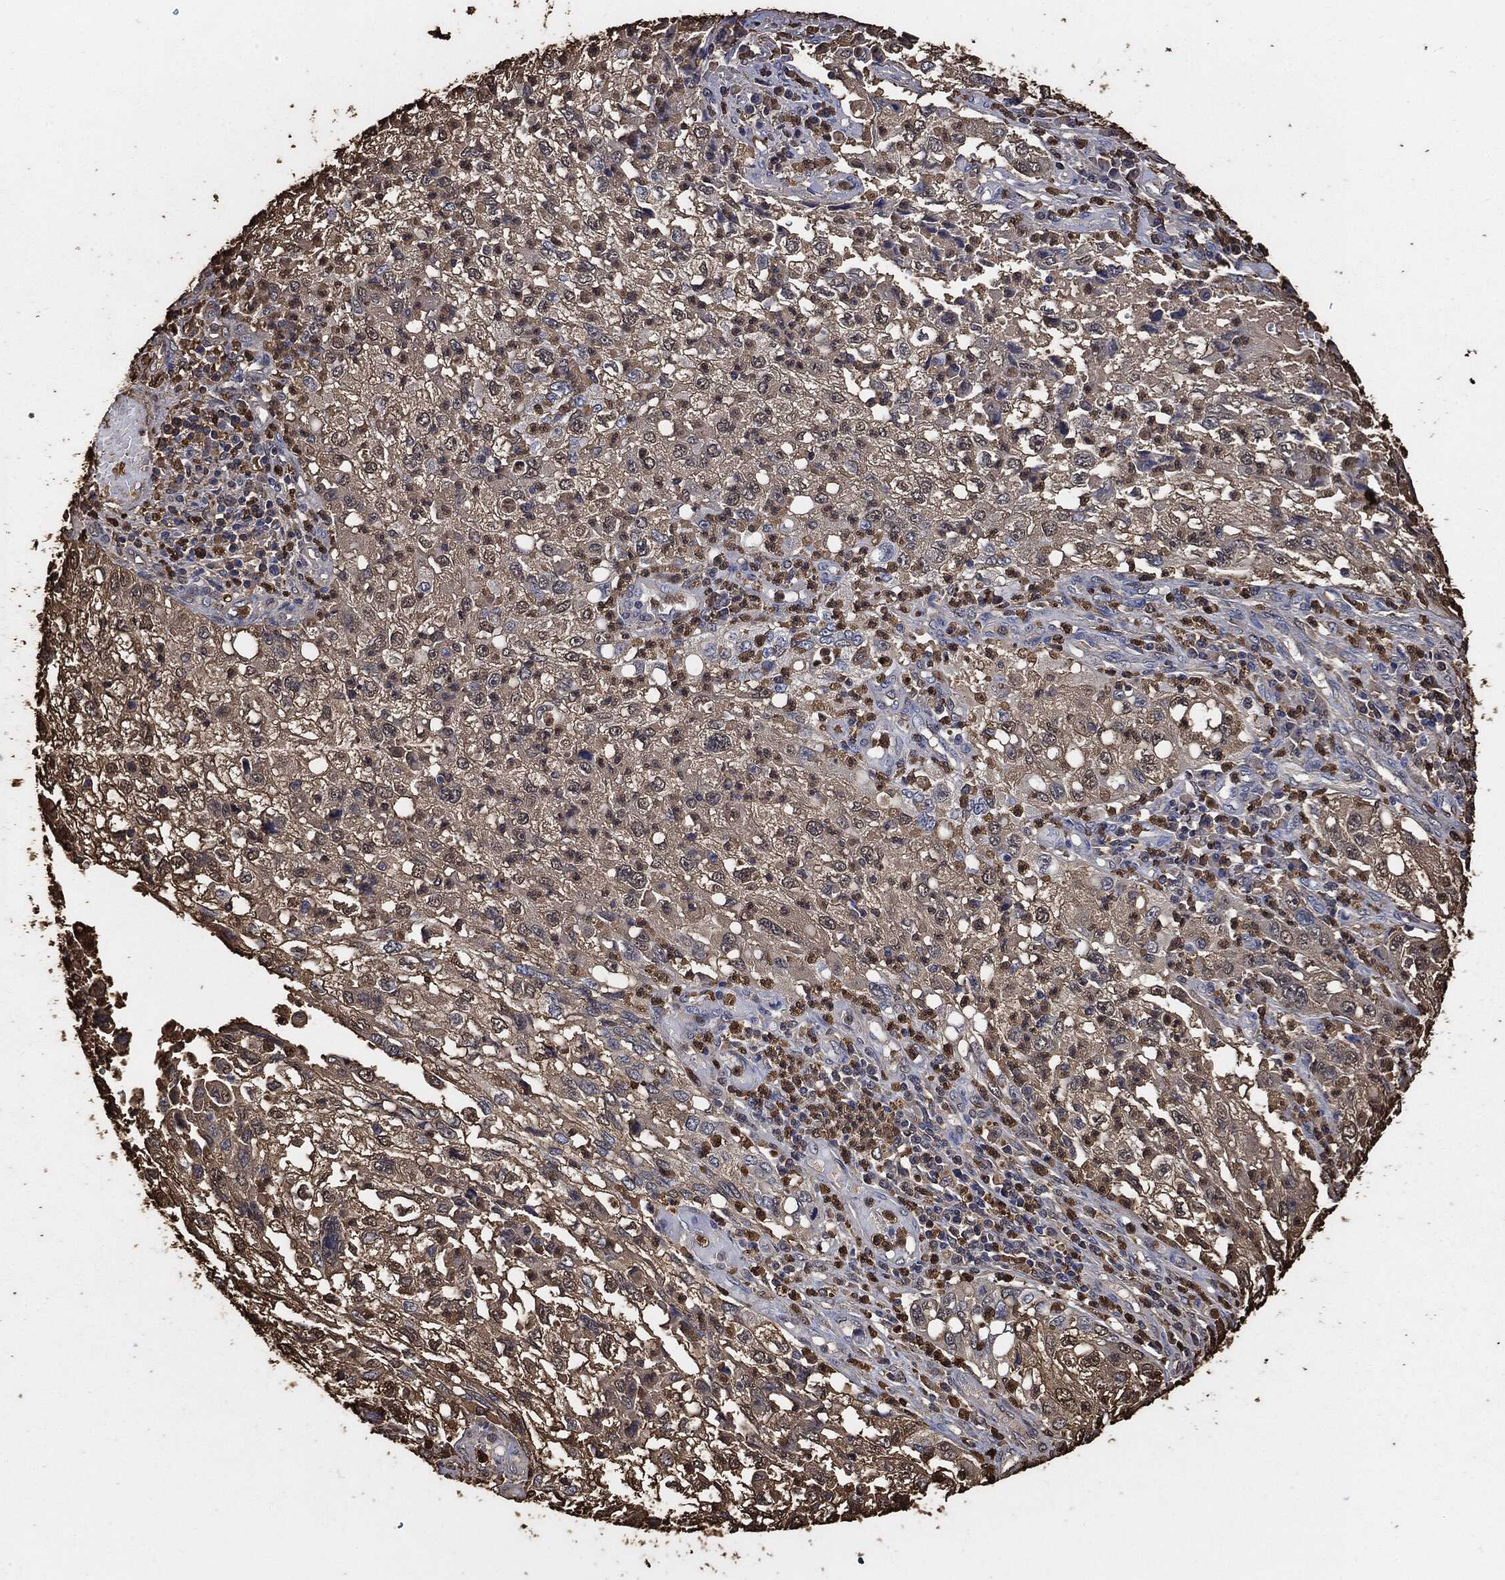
{"staining": {"intensity": "weak", "quantity": "25%-75%", "location": "cytoplasmic/membranous"}, "tissue": "cervical cancer", "cell_type": "Tumor cells", "image_type": "cancer", "snomed": [{"axis": "morphology", "description": "Squamous cell carcinoma, NOS"}, {"axis": "topography", "description": "Cervix"}], "caption": "High-power microscopy captured an IHC image of cervical squamous cell carcinoma, revealing weak cytoplasmic/membranous staining in approximately 25%-75% of tumor cells. (Stains: DAB in brown, nuclei in blue, Microscopy: brightfield microscopy at high magnification).", "gene": "S100A9", "patient": {"sex": "female", "age": 36}}